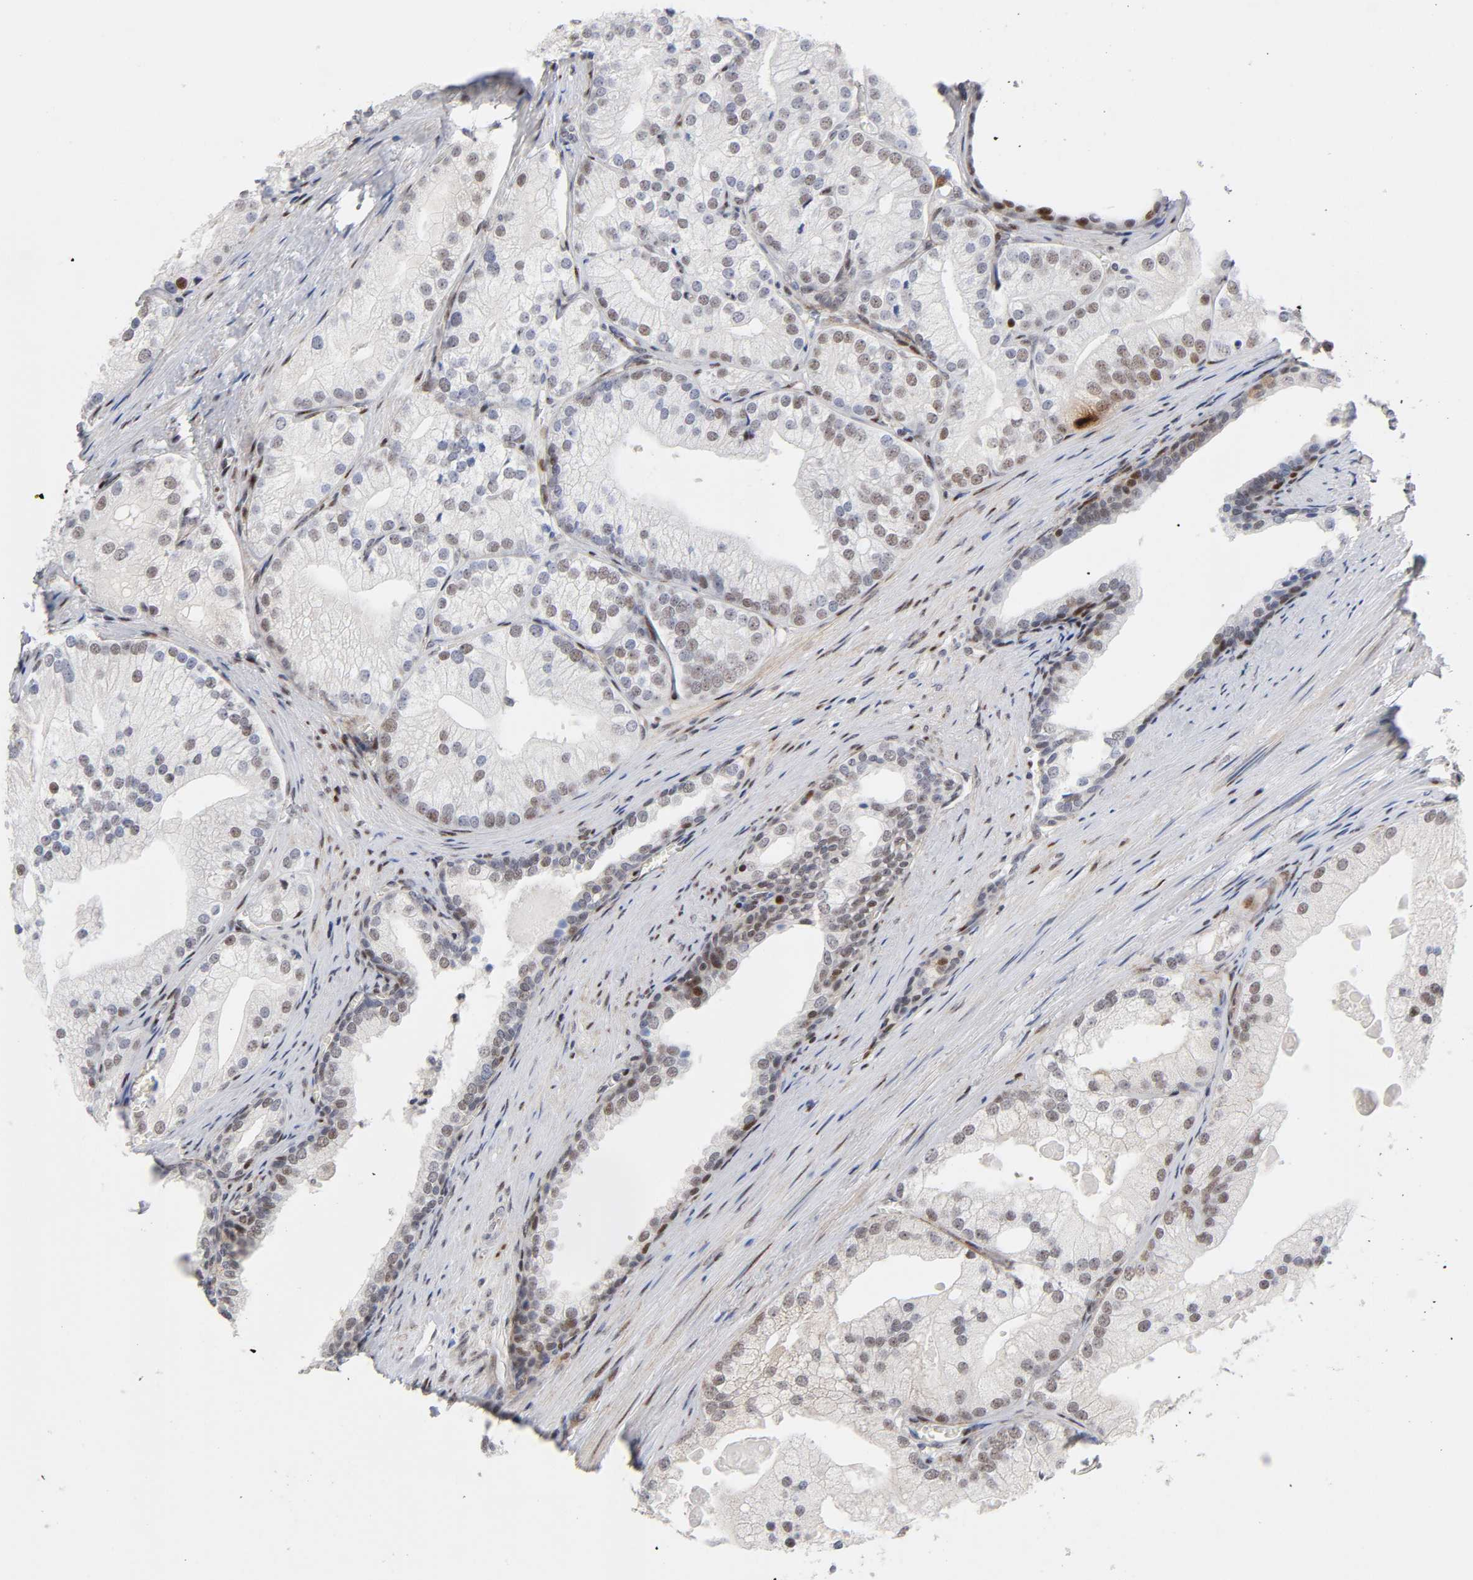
{"staining": {"intensity": "weak", "quantity": "25%-75%", "location": "nuclear"}, "tissue": "prostate cancer", "cell_type": "Tumor cells", "image_type": "cancer", "snomed": [{"axis": "morphology", "description": "Adenocarcinoma, Low grade"}, {"axis": "topography", "description": "Prostate"}], "caption": "A high-resolution micrograph shows IHC staining of prostate cancer (low-grade adenocarcinoma), which displays weak nuclear expression in approximately 25%-75% of tumor cells.", "gene": "STK38", "patient": {"sex": "male", "age": 69}}